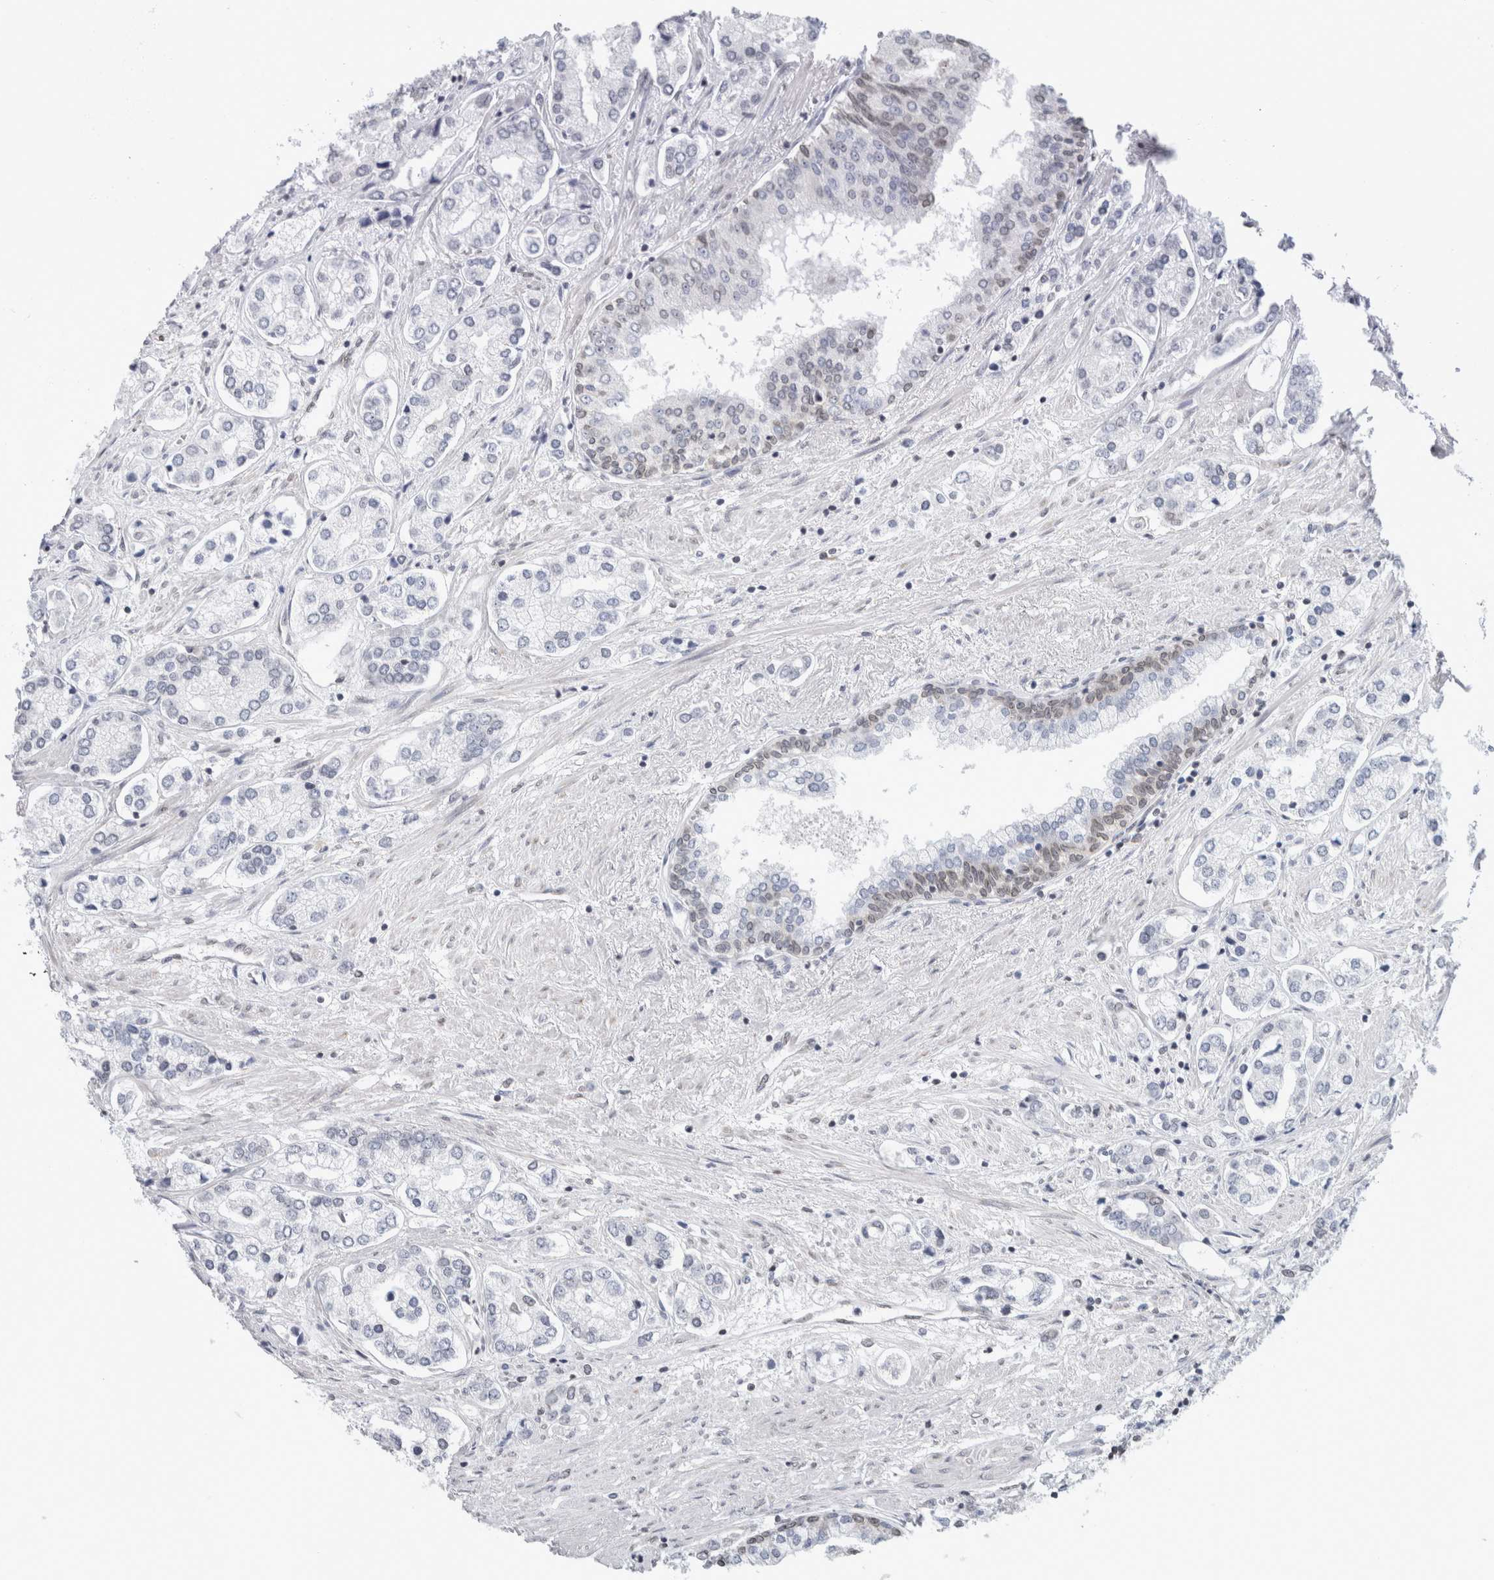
{"staining": {"intensity": "negative", "quantity": "none", "location": "none"}, "tissue": "prostate cancer", "cell_type": "Tumor cells", "image_type": "cancer", "snomed": [{"axis": "morphology", "description": "Adenocarcinoma, High grade"}, {"axis": "topography", "description": "Prostate"}], "caption": "Immunohistochemistry (IHC) histopathology image of prostate adenocarcinoma (high-grade) stained for a protein (brown), which demonstrates no staining in tumor cells.", "gene": "RBMX2", "patient": {"sex": "male", "age": 66}}